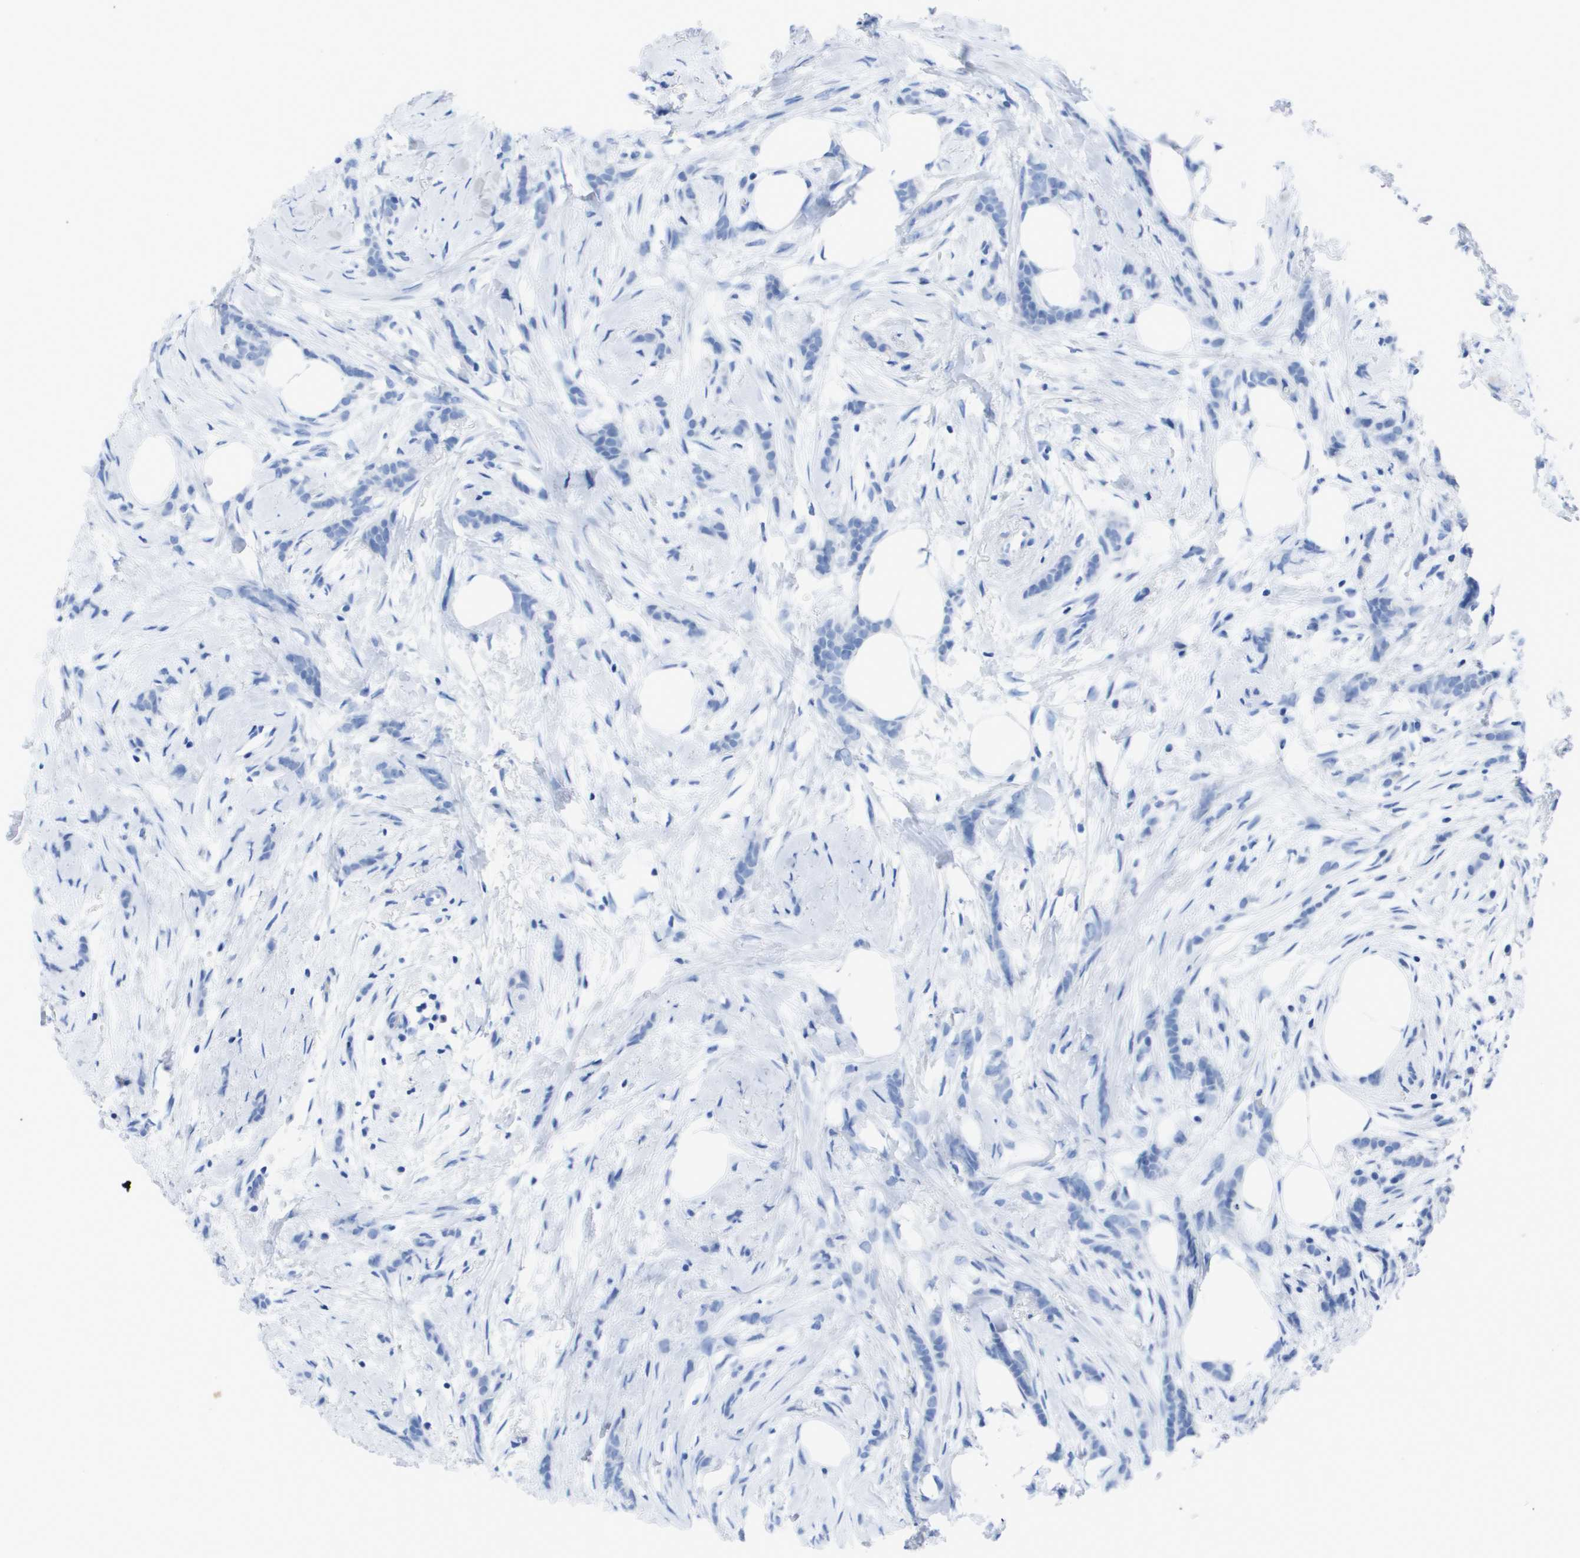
{"staining": {"intensity": "negative", "quantity": "none", "location": "none"}, "tissue": "breast cancer", "cell_type": "Tumor cells", "image_type": "cancer", "snomed": [{"axis": "morphology", "description": "Lobular carcinoma, in situ"}, {"axis": "morphology", "description": "Lobular carcinoma"}, {"axis": "topography", "description": "Breast"}], "caption": "A high-resolution micrograph shows IHC staining of lobular carcinoma in situ (breast), which reveals no significant expression in tumor cells.", "gene": "KCNA3", "patient": {"sex": "female", "age": 41}}